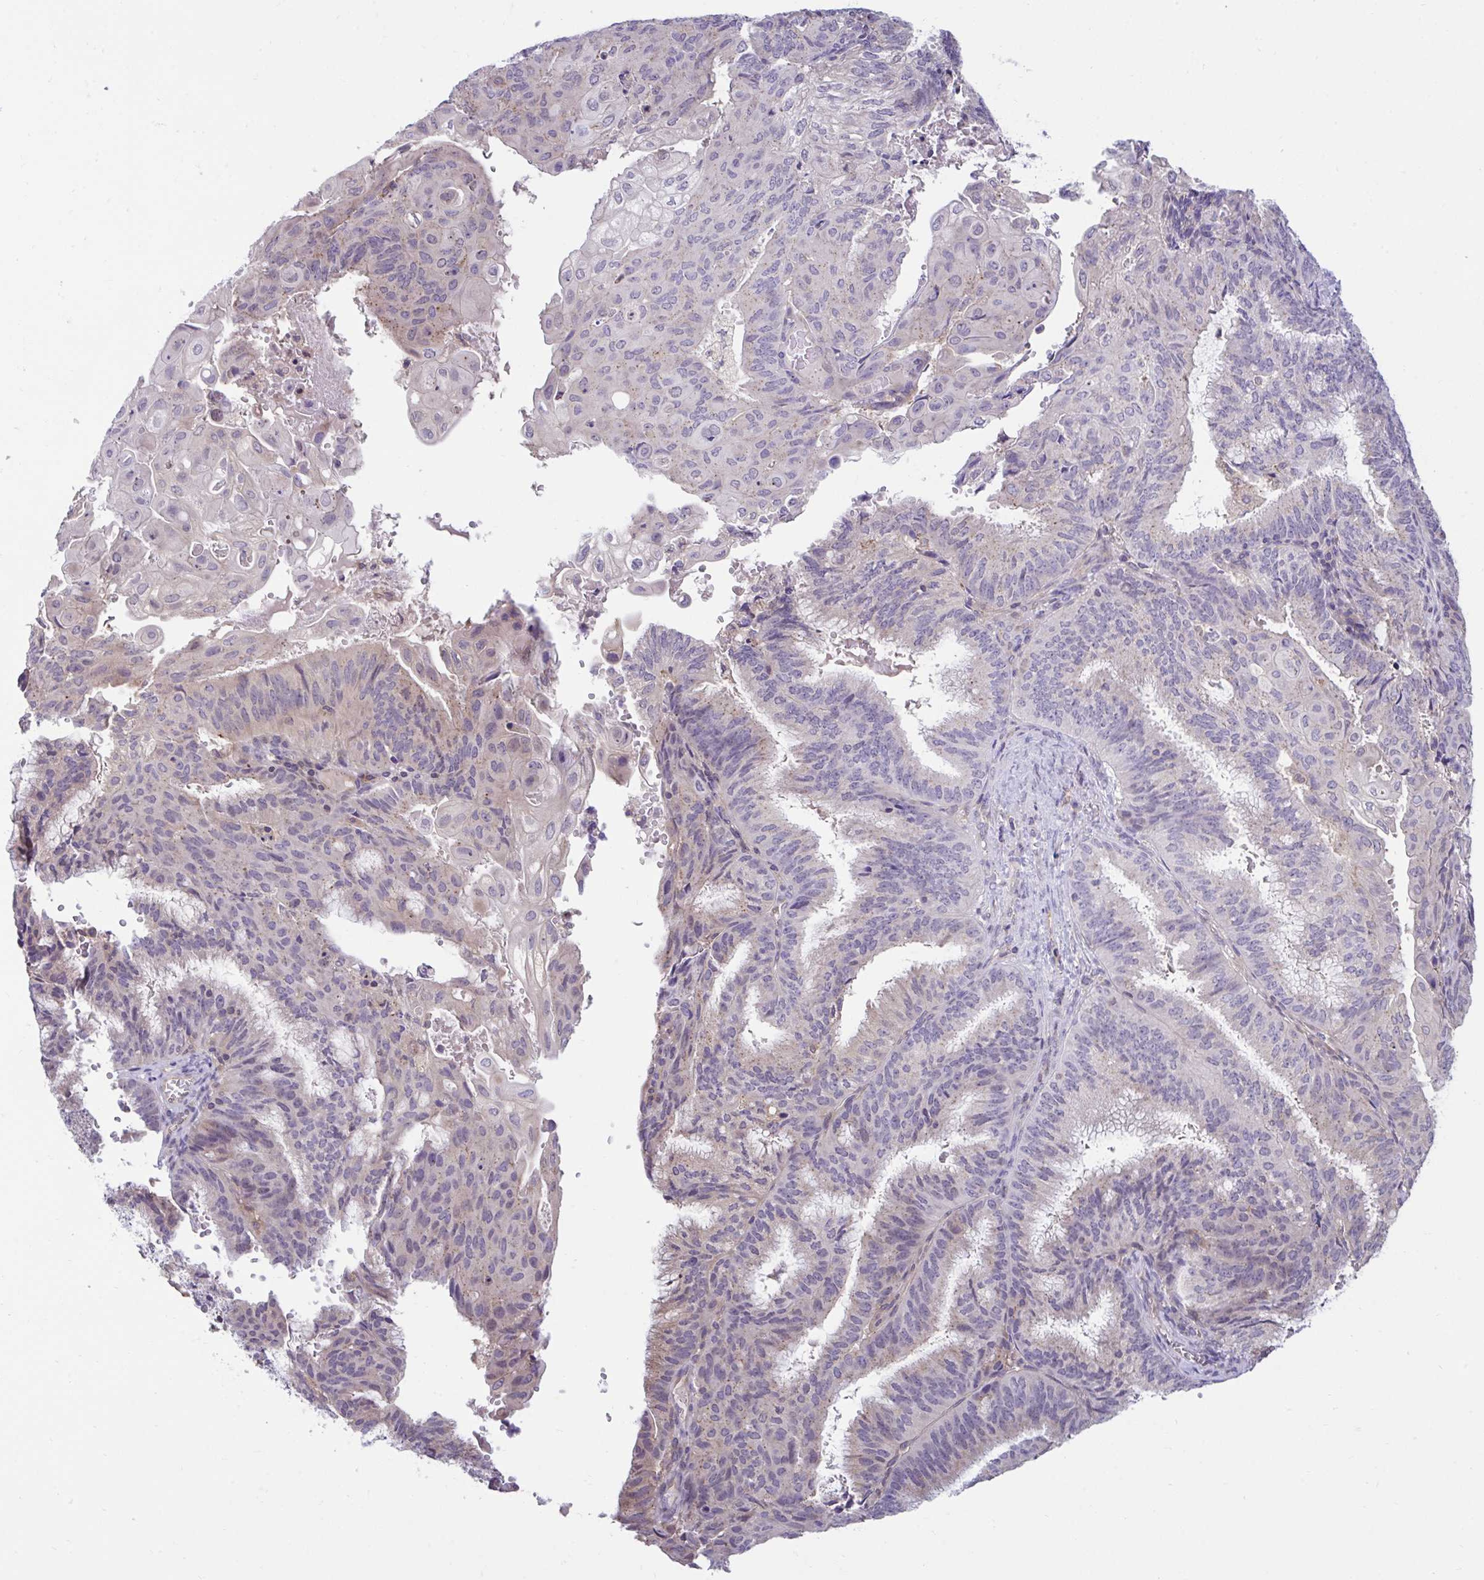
{"staining": {"intensity": "weak", "quantity": "<25%", "location": "cytoplasmic/membranous,nuclear"}, "tissue": "endometrial cancer", "cell_type": "Tumor cells", "image_type": "cancer", "snomed": [{"axis": "morphology", "description": "Adenocarcinoma, NOS"}, {"axis": "topography", "description": "Endometrium"}], "caption": "Adenocarcinoma (endometrial) stained for a protein using IHC shows no positivity tumor cells.", "gene": "IST1", "patient": {"sex": "female", "age": 49}}